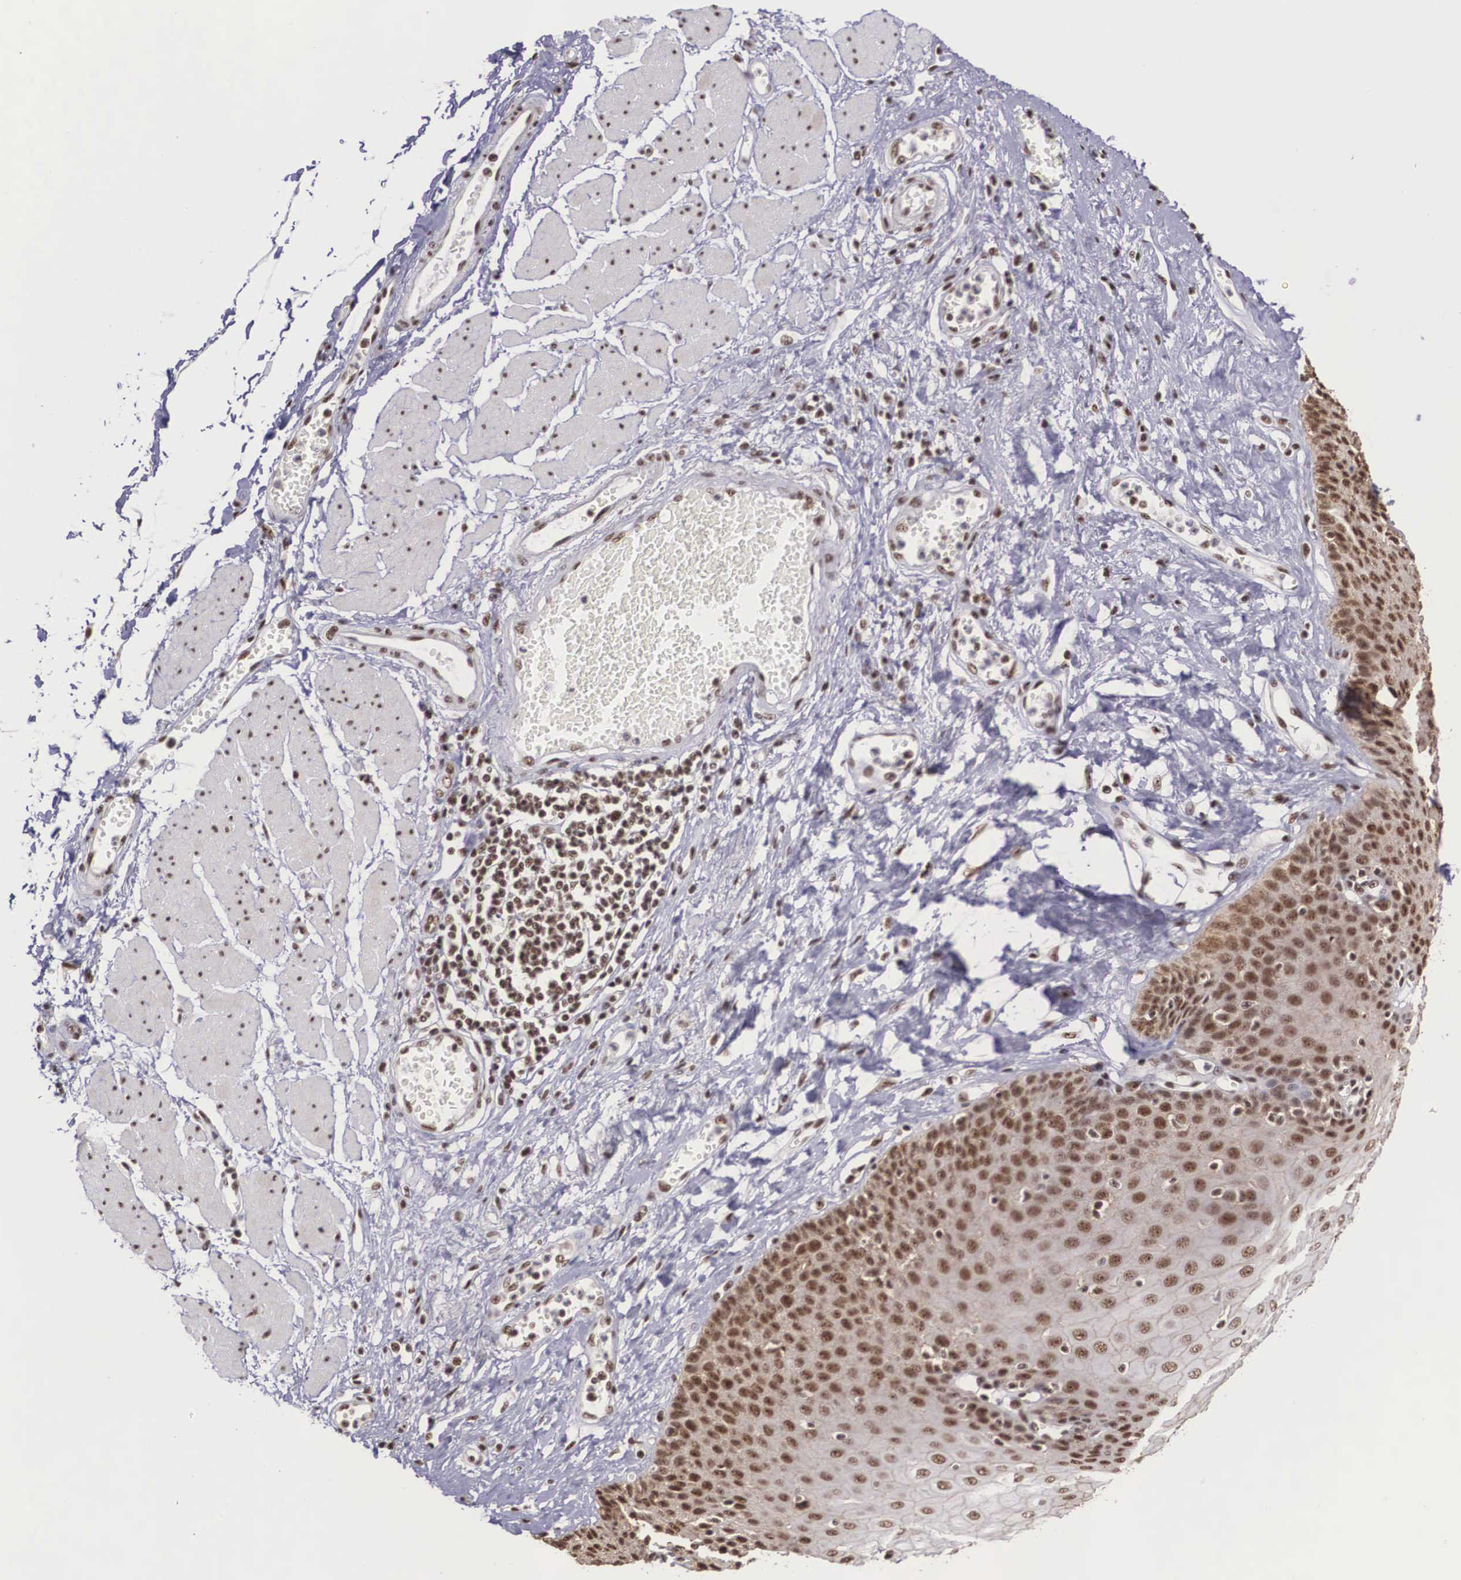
{"staining": {"intensity": "moderate", "quantity": "25%-75%", "location": "cytoplasmic/membranous,nuclear"}, "tissue": "esophagus", "cell_type": "Squamous epithelial cells", "image_type": "normal", "snomed": [{"axis": "morphology", "description": "Normal tissue, NOS"}, {"axis": "topography", "description": "Esophagus"}], "caption": "Squamous epithelial cells reveal moderate cytoplasmic/membranous,nuclear expression in about 25%-75% of cells in unremarkable esophagus. (Stains: DAB in brown, nuclei in blue, Microscopy: brightfield microscopy at high magnification).", "gene": "POLR2F", "patient": {"sex": "male", "age": 65}}